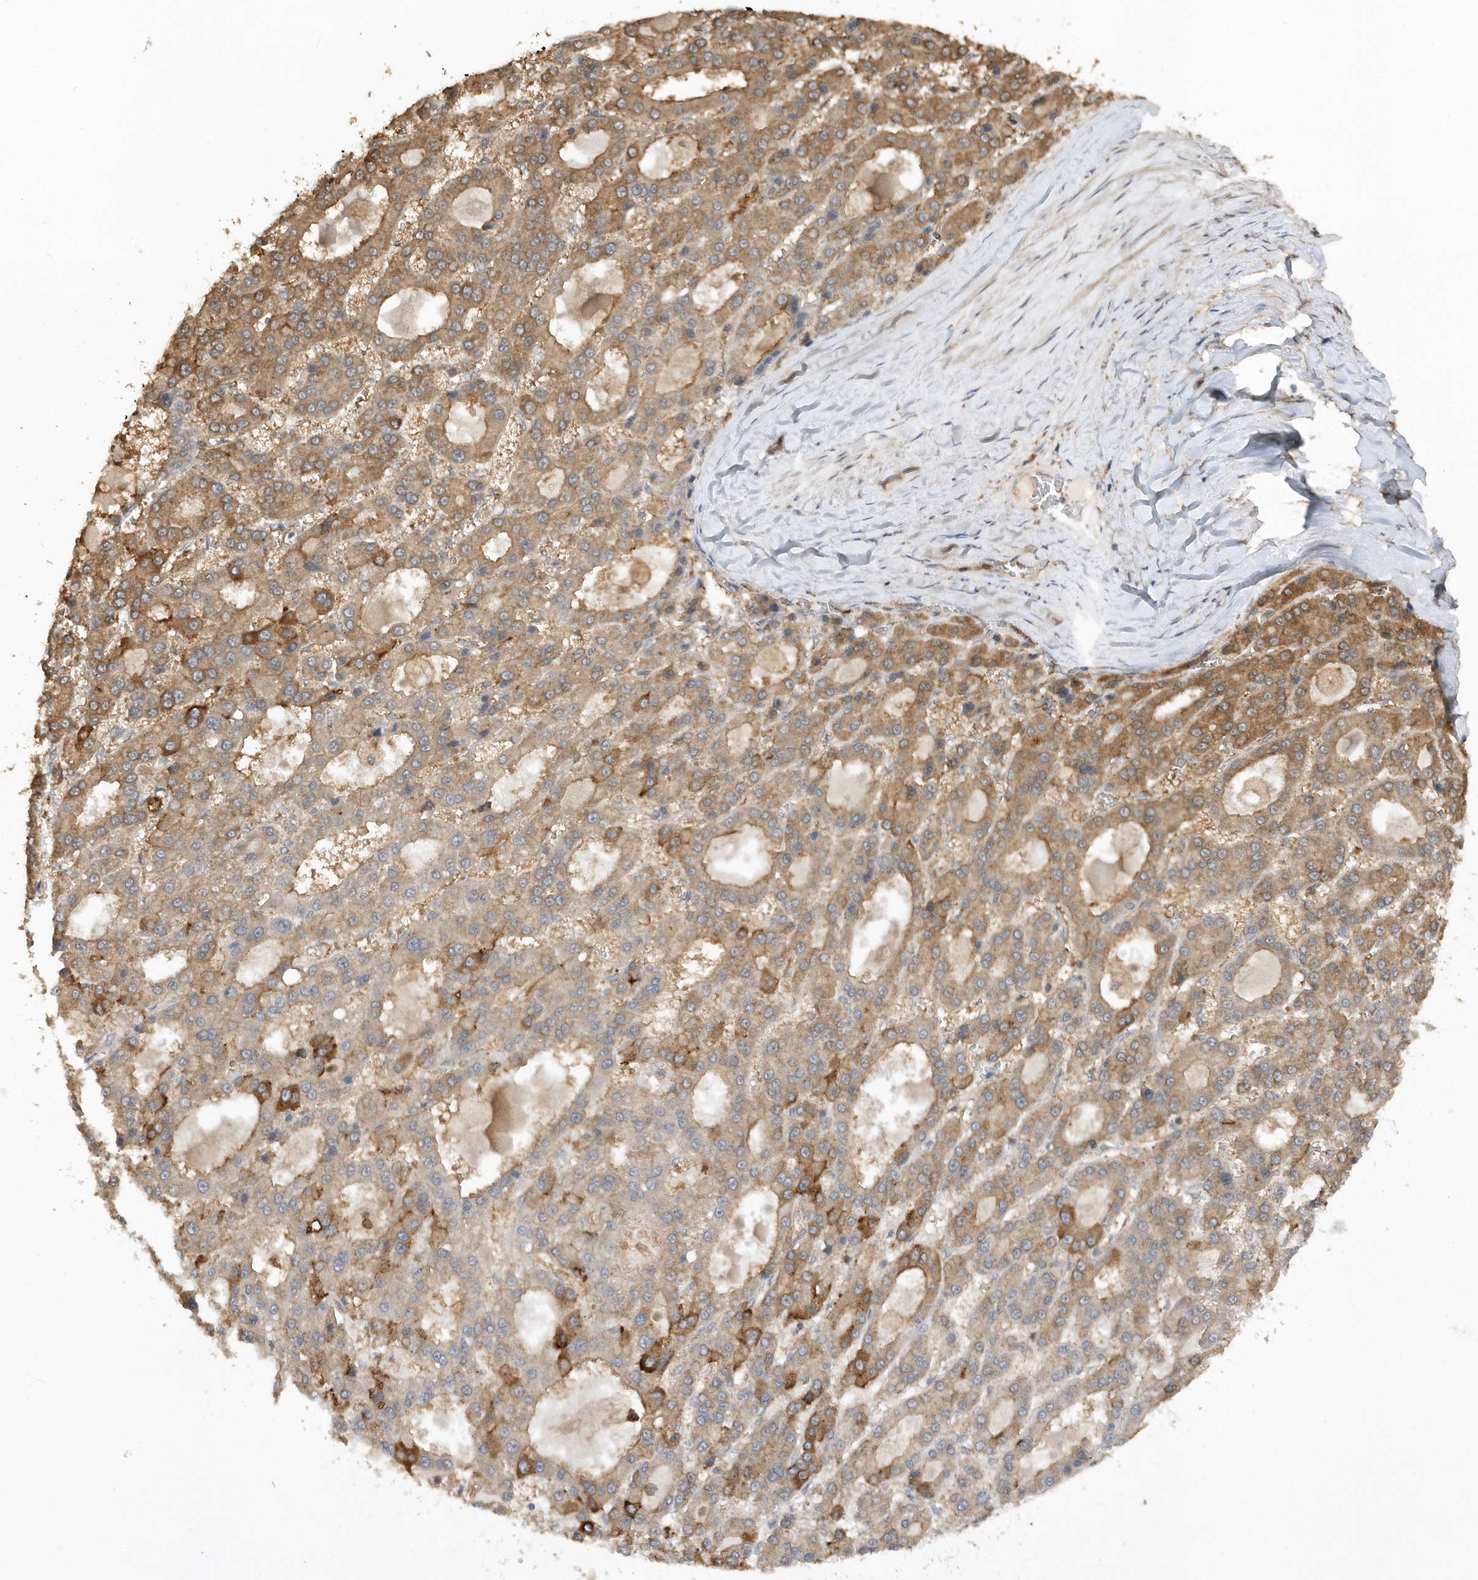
{"staining": {"intensity": "moderate", "quantity": "25%-75%", "location": "cytoplasmic/membranous"}, "tissue": "liver cancer", "cell_type": "Tumor cells", "image_type": "cancer", "snomed": [{"axis": "morphology", "description": "Carcinoma, Hepatocellular, NOS"}, {"axis": "topography", "description": "Liver"}], "caption": "Protein staining of liver cancer (hepatocellular carcinoma) tissue shows moderate cytoplasmic/membranous expression in approximately 25%-75% of tumor cells. The staining was performed using DAB, with brown indicating positive protein expression. Nuclei are stained blue with hematoxylin.", "gene": "RPE", "patient": {"sex": "male", "age": 70}}